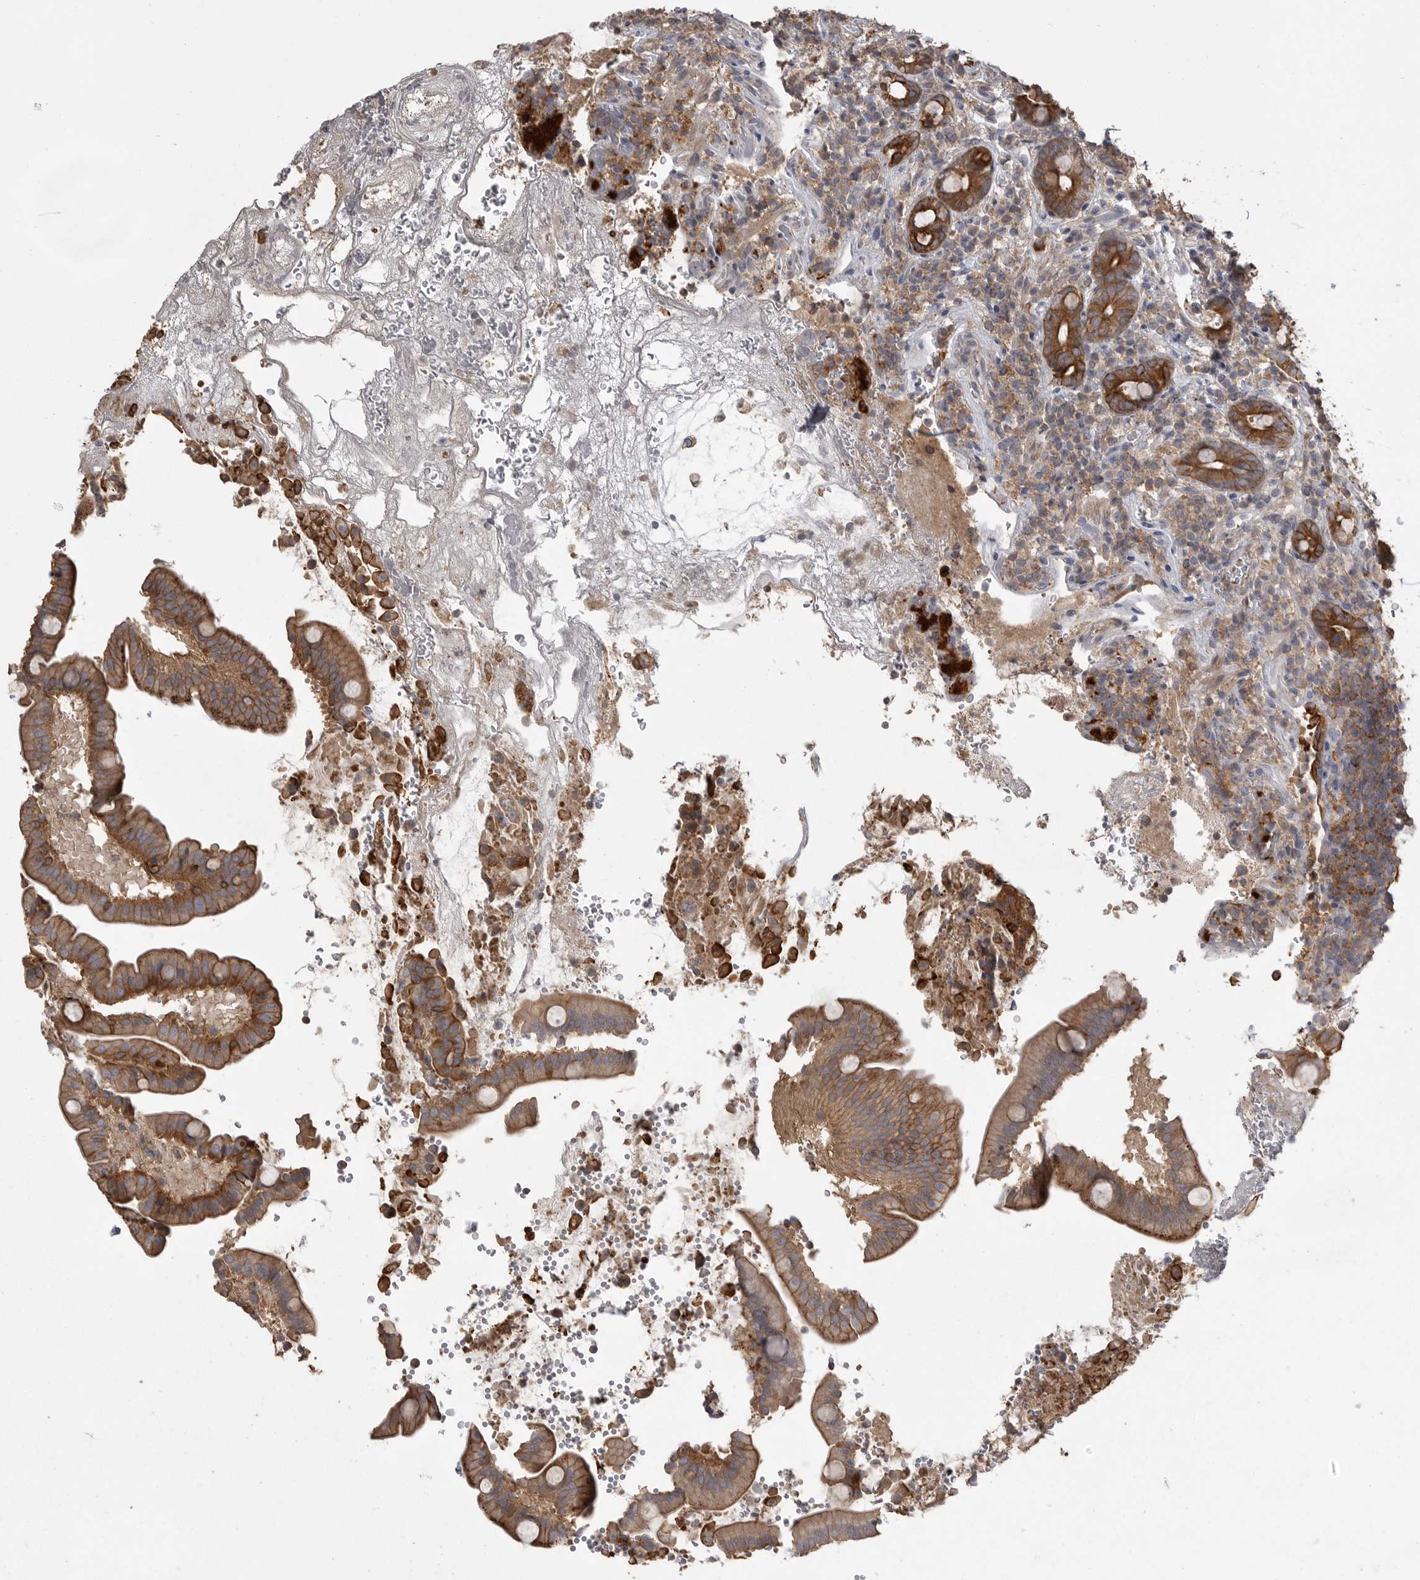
{"staining": {"intensity": "moderate", "quantity": ">75%", "location": "cytoplasmic/membranous"}, "tissue": "duodenum", "cell_type": "Glandular cells", "image_type": "normal", "snomed": [{"axis": "morphology", "description": "Normal tissue, NOS"}, {"axis": "topography", "description": "Duodenum"}], "caption": "Glandular cells display moderate cytoplasmic/membranous staining in about >75% of cells in normal duodenum. The staining was performed using DAB (3,3'-diaminobenzidine), with brown indicating positive protein expression. Nuclei are stained blue with hematoxylin.", "gene": "CMTM6", "patient": {"sex": "male", "age": 54}}